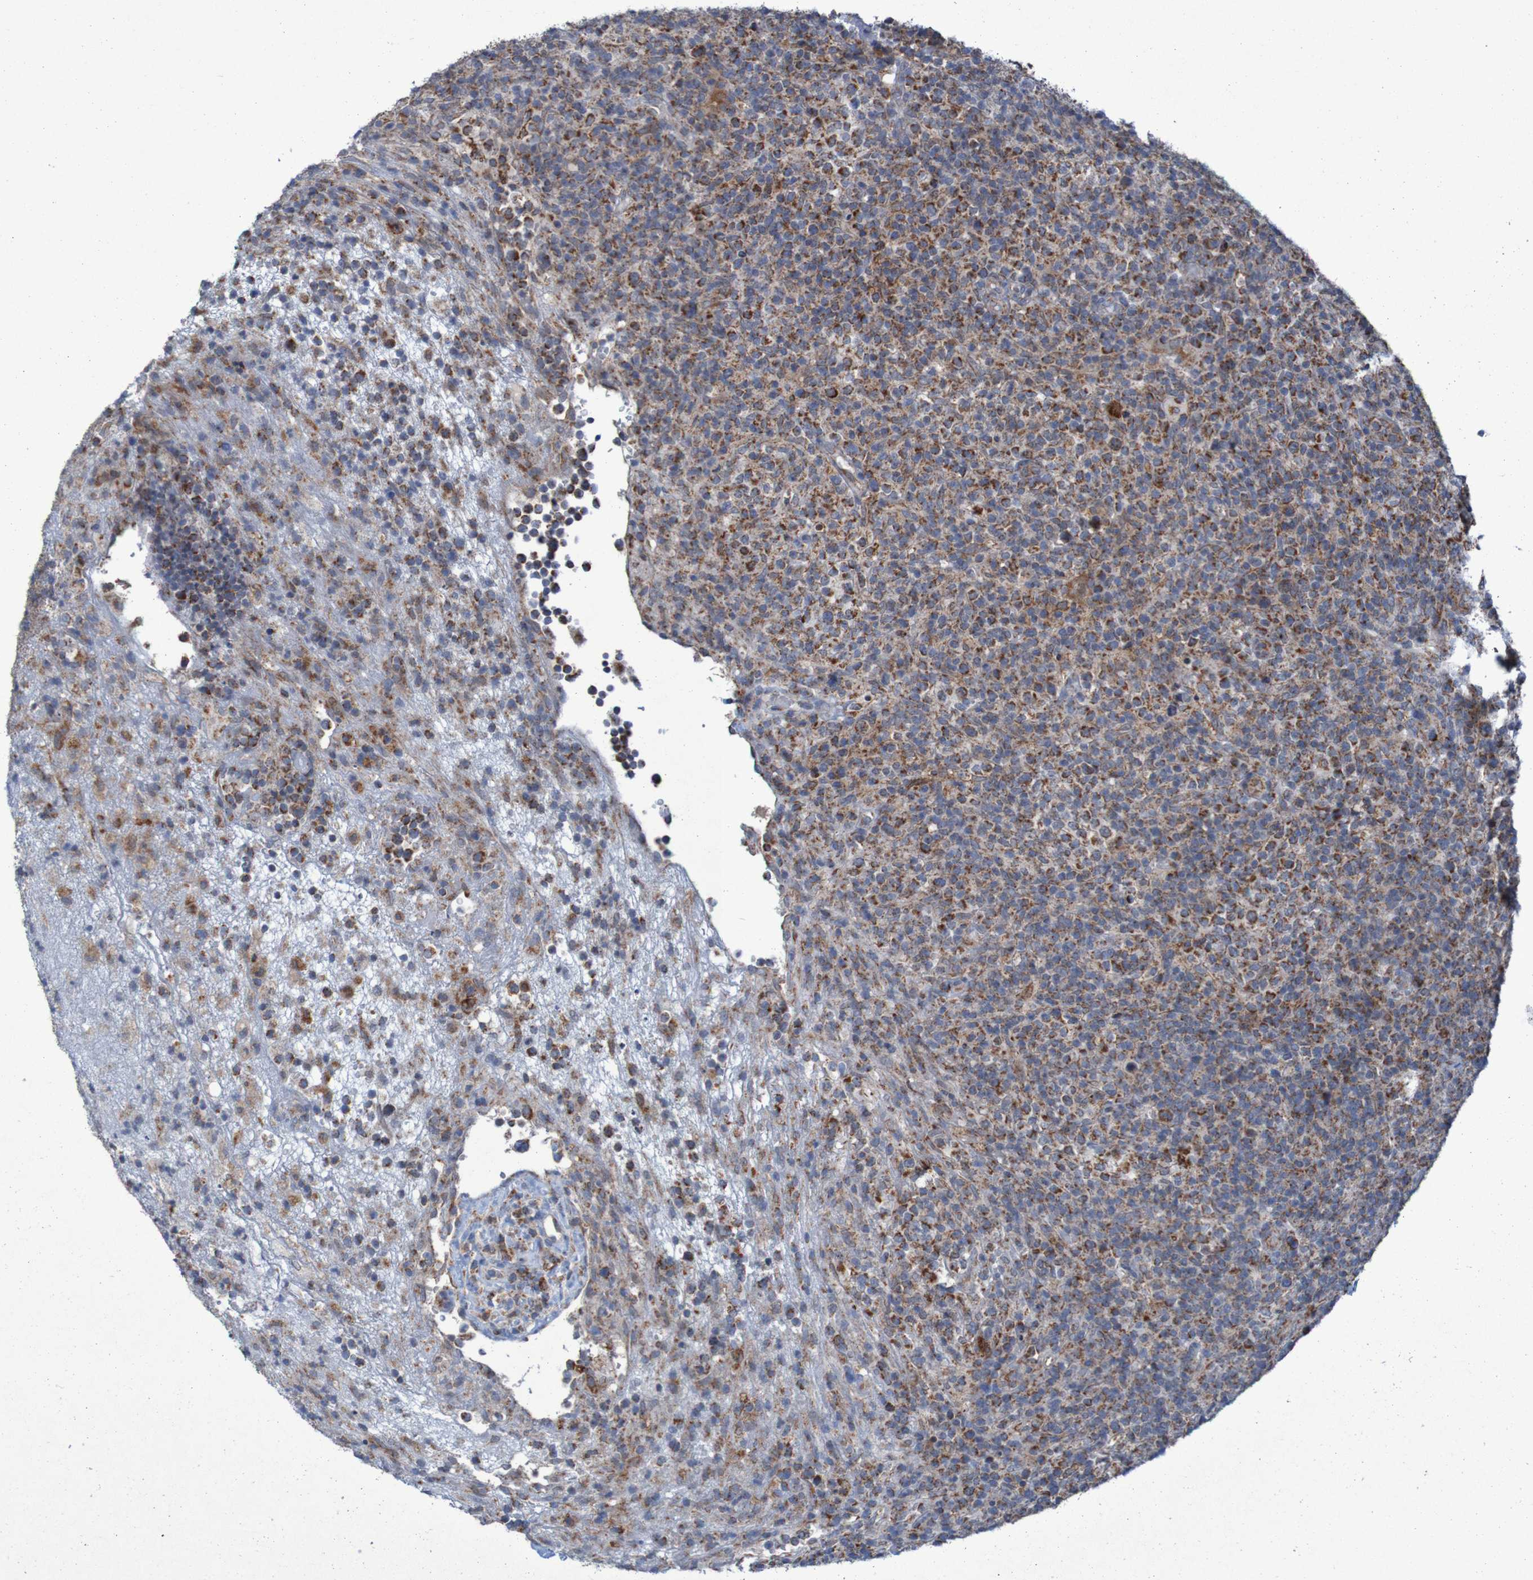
{"staining": {"intensity": "strong", "quantity": ">75%", "location": "cytoplasmic/membranous"}, "tissue": "lymphoma", "cell_type": "Tumor cells", "image_type": "cancer", "snomed": [{"axis": "morphology", "description": "Malignant lymphoma, non-Hodgkin's type, High grade"}, {"axis": "topography", "description": "Lymph node"}], "caption": "Malignant lymphoma, non-Hodgkin's type (high-grade) stained with a brown dye demonstrates strong cytoplasmic/membranous positive expression in about >75% of tumor cells.", "gene": "CCDC51", "patient": {"sex": "female", "age": 76}}